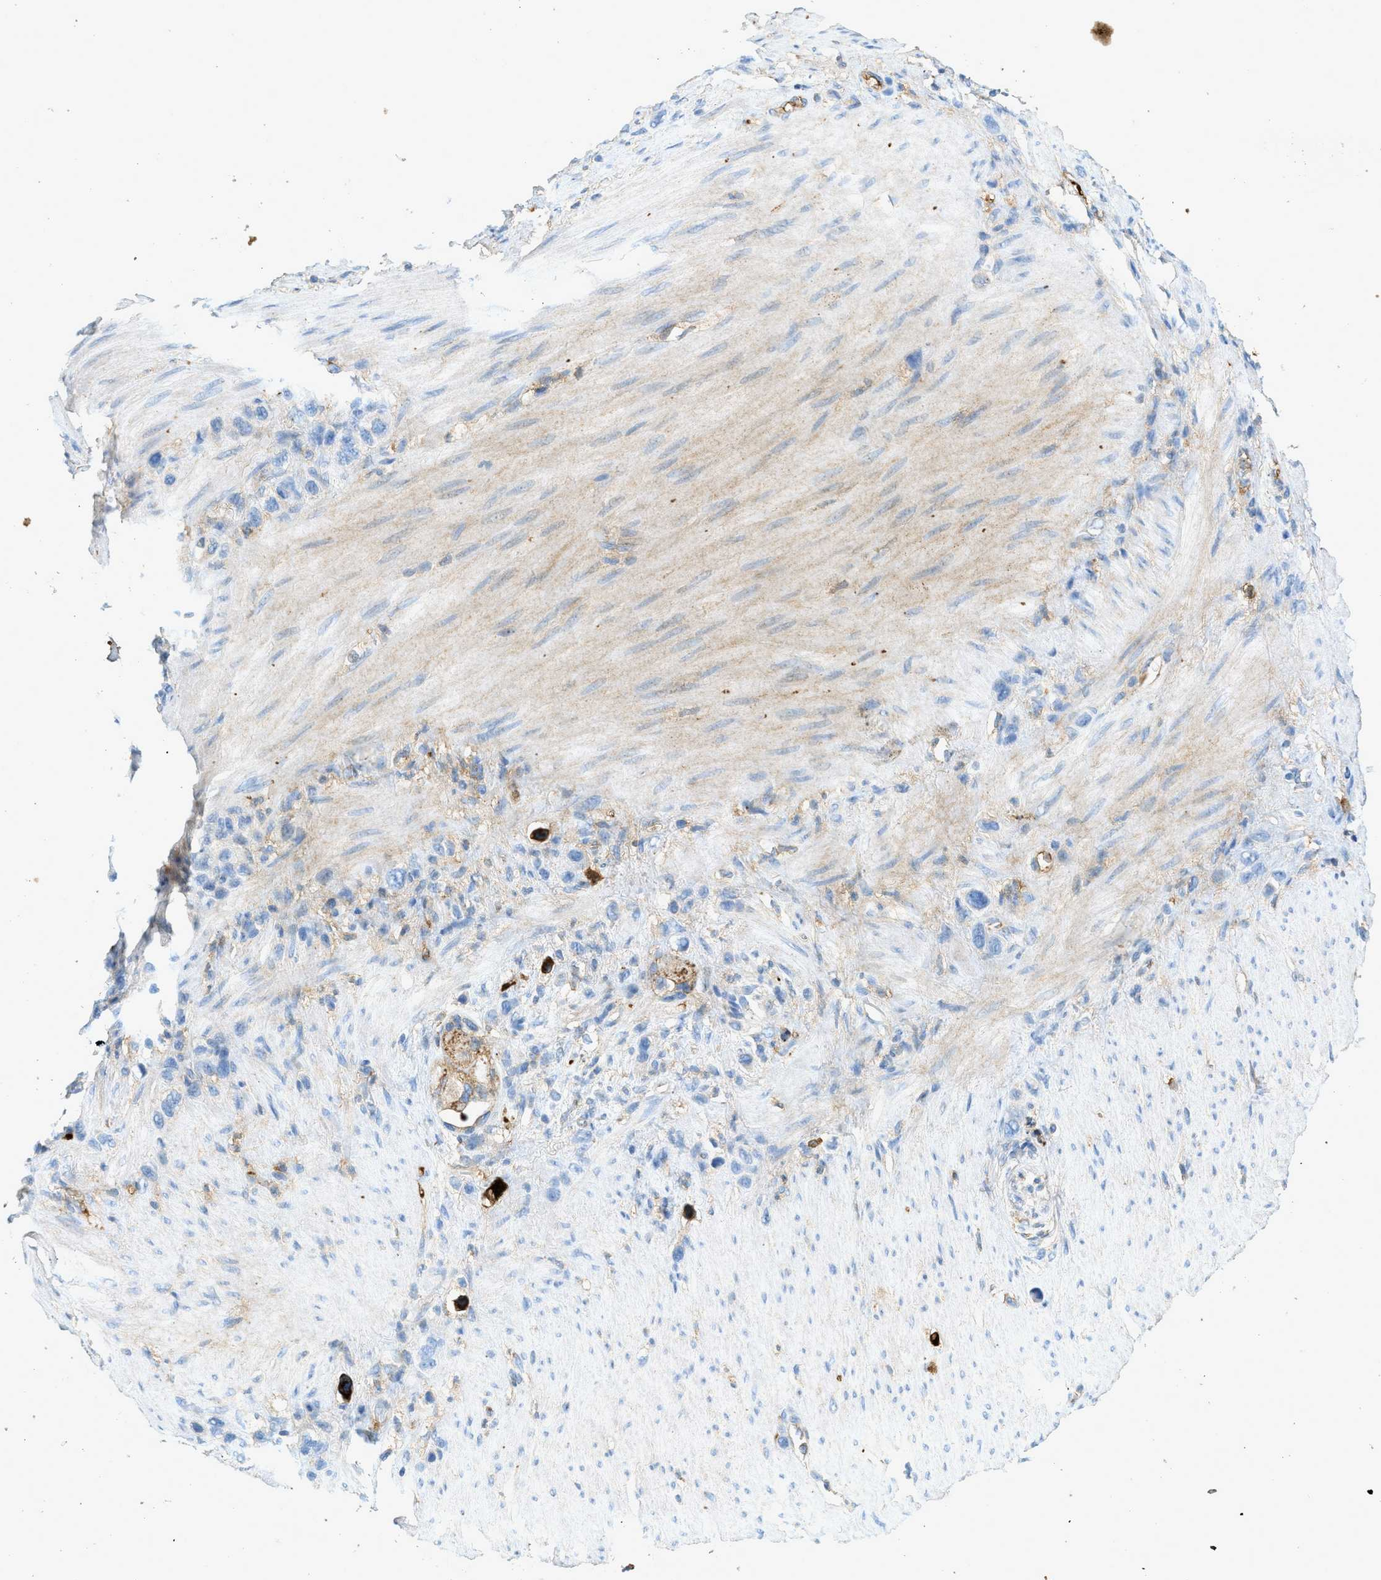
{"staining": {"intensity": "negative", "quantity": "none", "location": "none"}, "tissue": "stomach cancer", "cell_type": "Tumor cells", "image_type": "cancer", "snomed": [{"axis": "morphology", "description": "Adenocarcinoma, NOS"}, {"axis": "morphology", "description": "Adenocarcinoma, High grade"}, {"axis": "topography", "description": "Stomach, upper"}, {"axis": "topography", "description": "Stomach, lower"}], "caption": "Tumor cells show no significant protein staining in stomach high-grade adenocarcinoma.", "gene": "F2", "patient": {"sex": "female", "age": 65}}